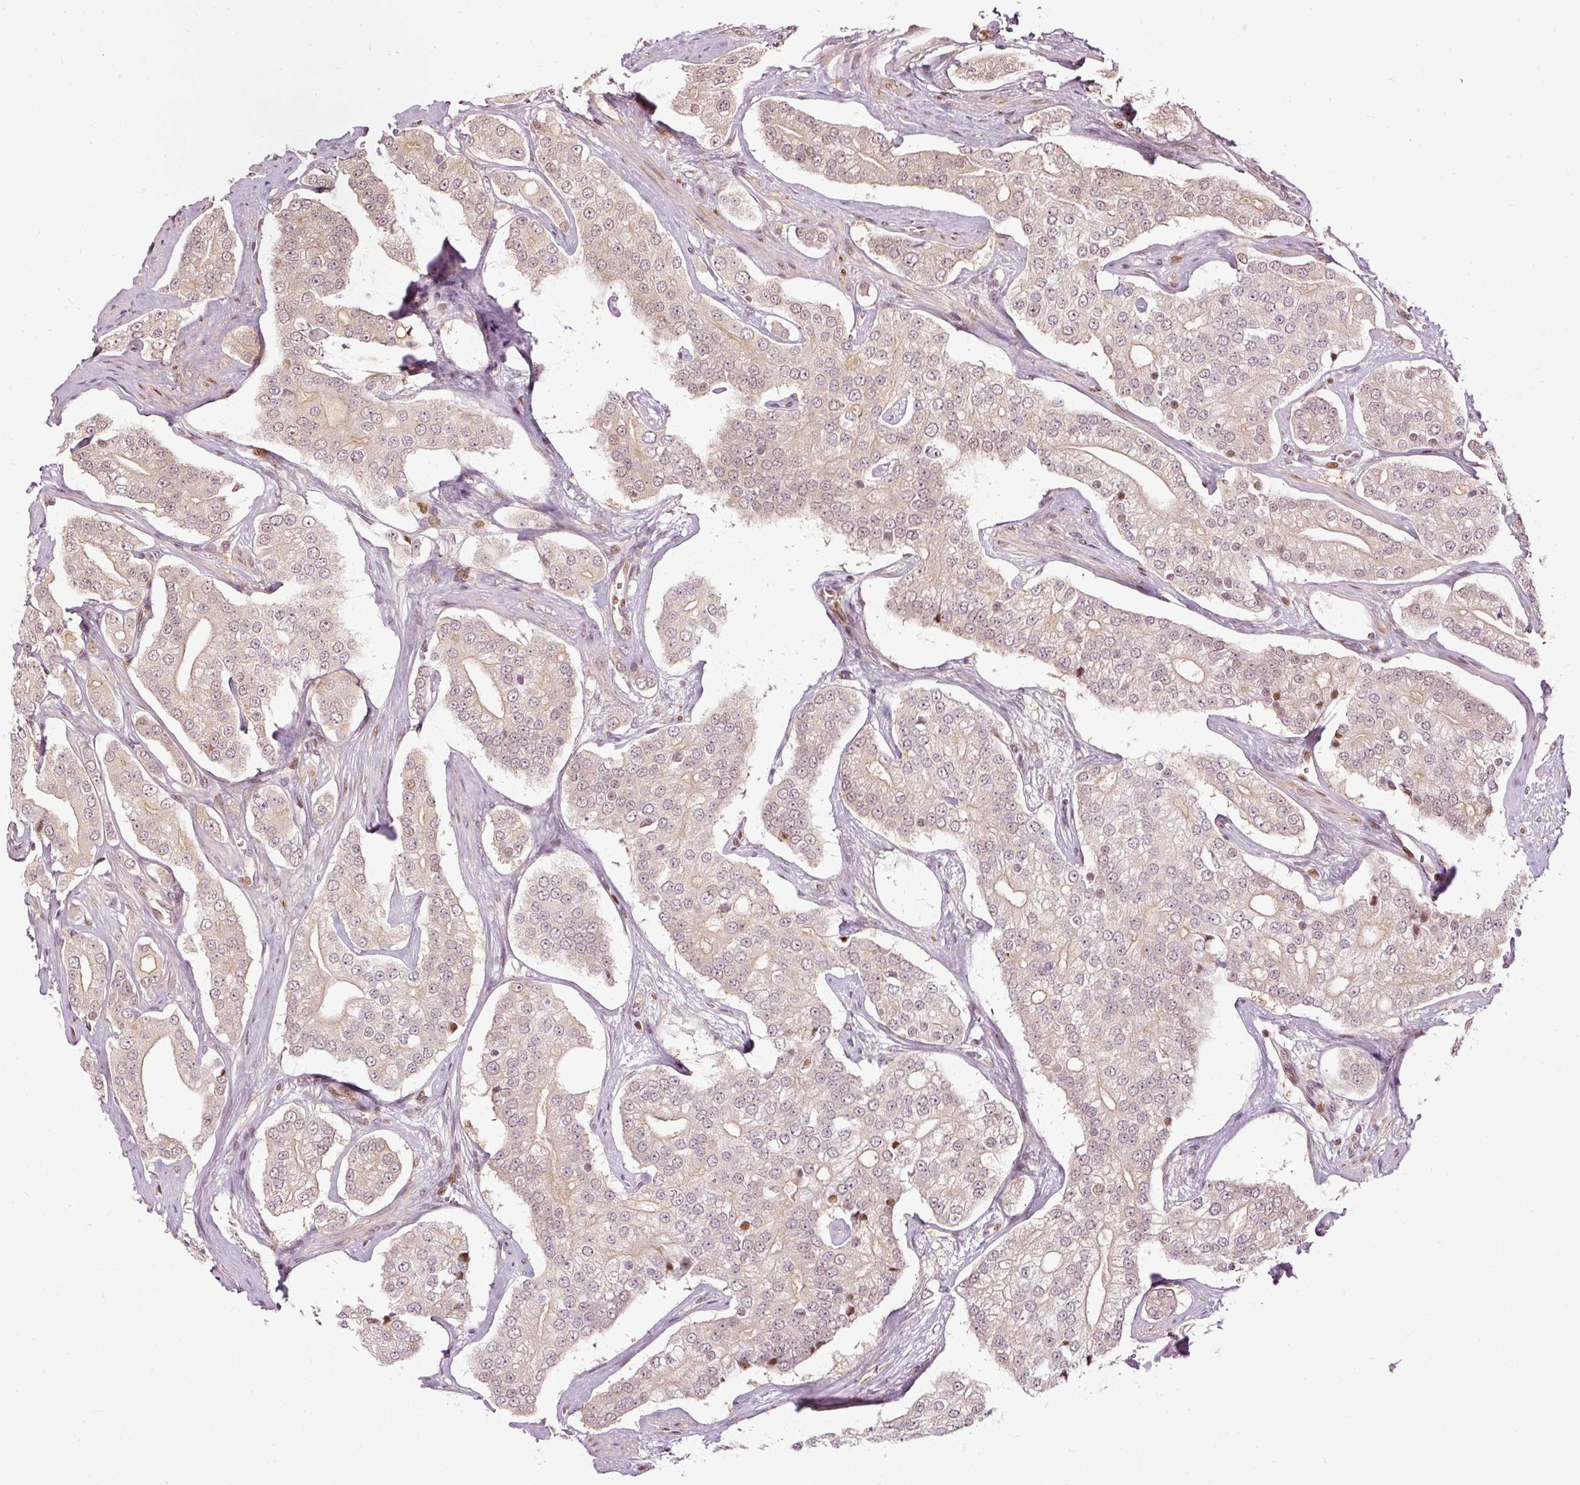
{"staining": {"intensity": "weak", "quantity": "25%-75%", "location": "cytoplasmic/membranous"}, "tissue": "prostate cancer", "cell_type": "Tumor cells", "image_type": "cancer", "snomed": [{"axis": "morphology", "description": "Adenocarcinoma, High grade"}, {"axis": "topography", "description": "Prostate"}], "caption": "DAB (3,3'-diaminobenzidine) immunohistochemical staining of human prostate high-grade adenocarcinoma shows weak cytoplasmic/membranous protein staining in approximately 25%-75% of tumor cells.", "gene": "ZNF778", "patient": {"sex": "male", "age": 71}}